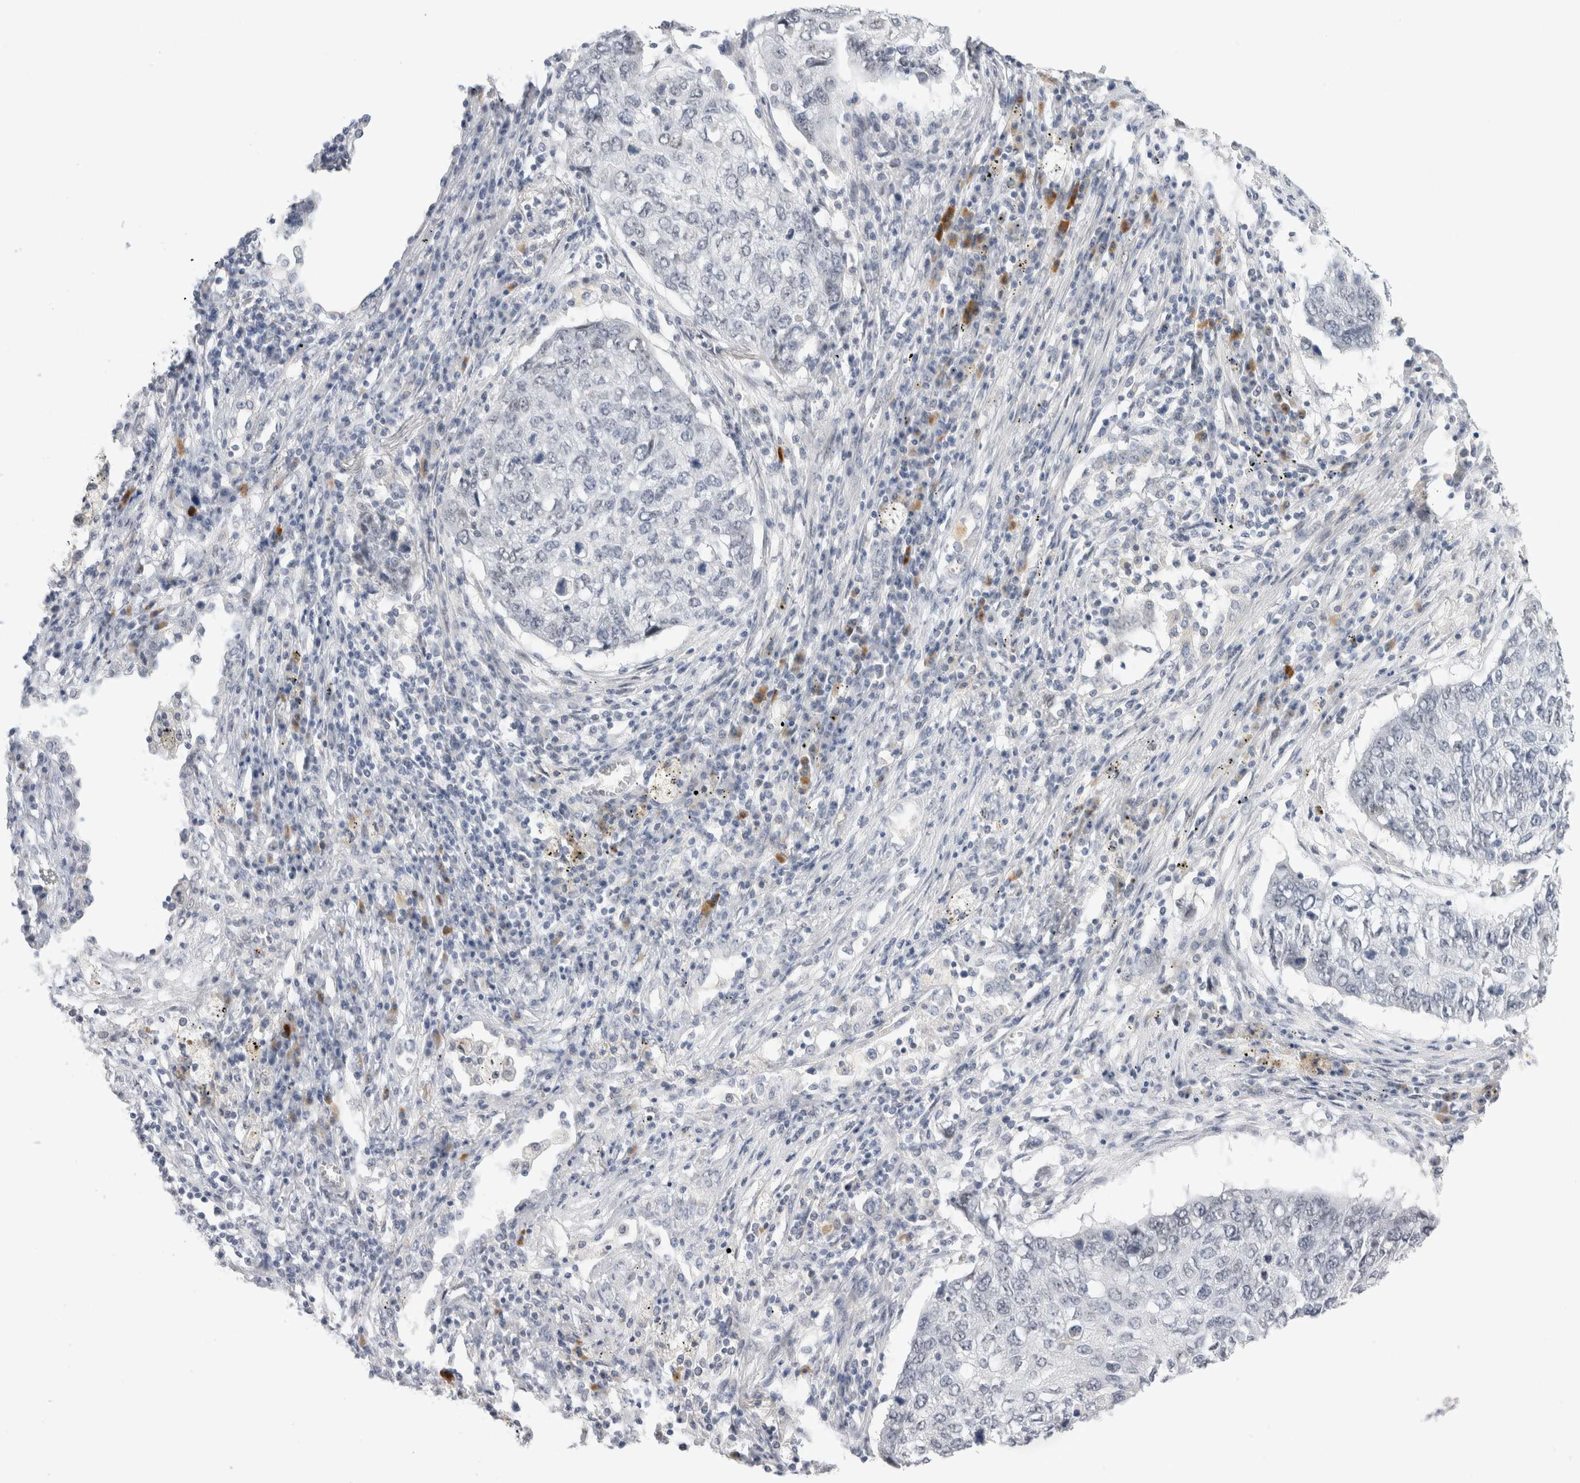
{"staining": {"intensity": "negative", "quantity": "none", "location": "none"}, "tissue": "lung cancer", "cell_type": "Tumor cells", "image_type": "cancer", "snomed": [{"axis": "morphology", "description": "Squamous cell carcinoma, NOS"}, {"axis": "topography", "description": "Lung"}], "caption": "An immunohistochemistry image of lung cancer (squamous cell carcinoma) is shown. There is no staining in tumor cells of lung cancer (squamous cell carcinoma).", "gene": "SLC22A12", "patient": {"sex": "female", "age": 63}}